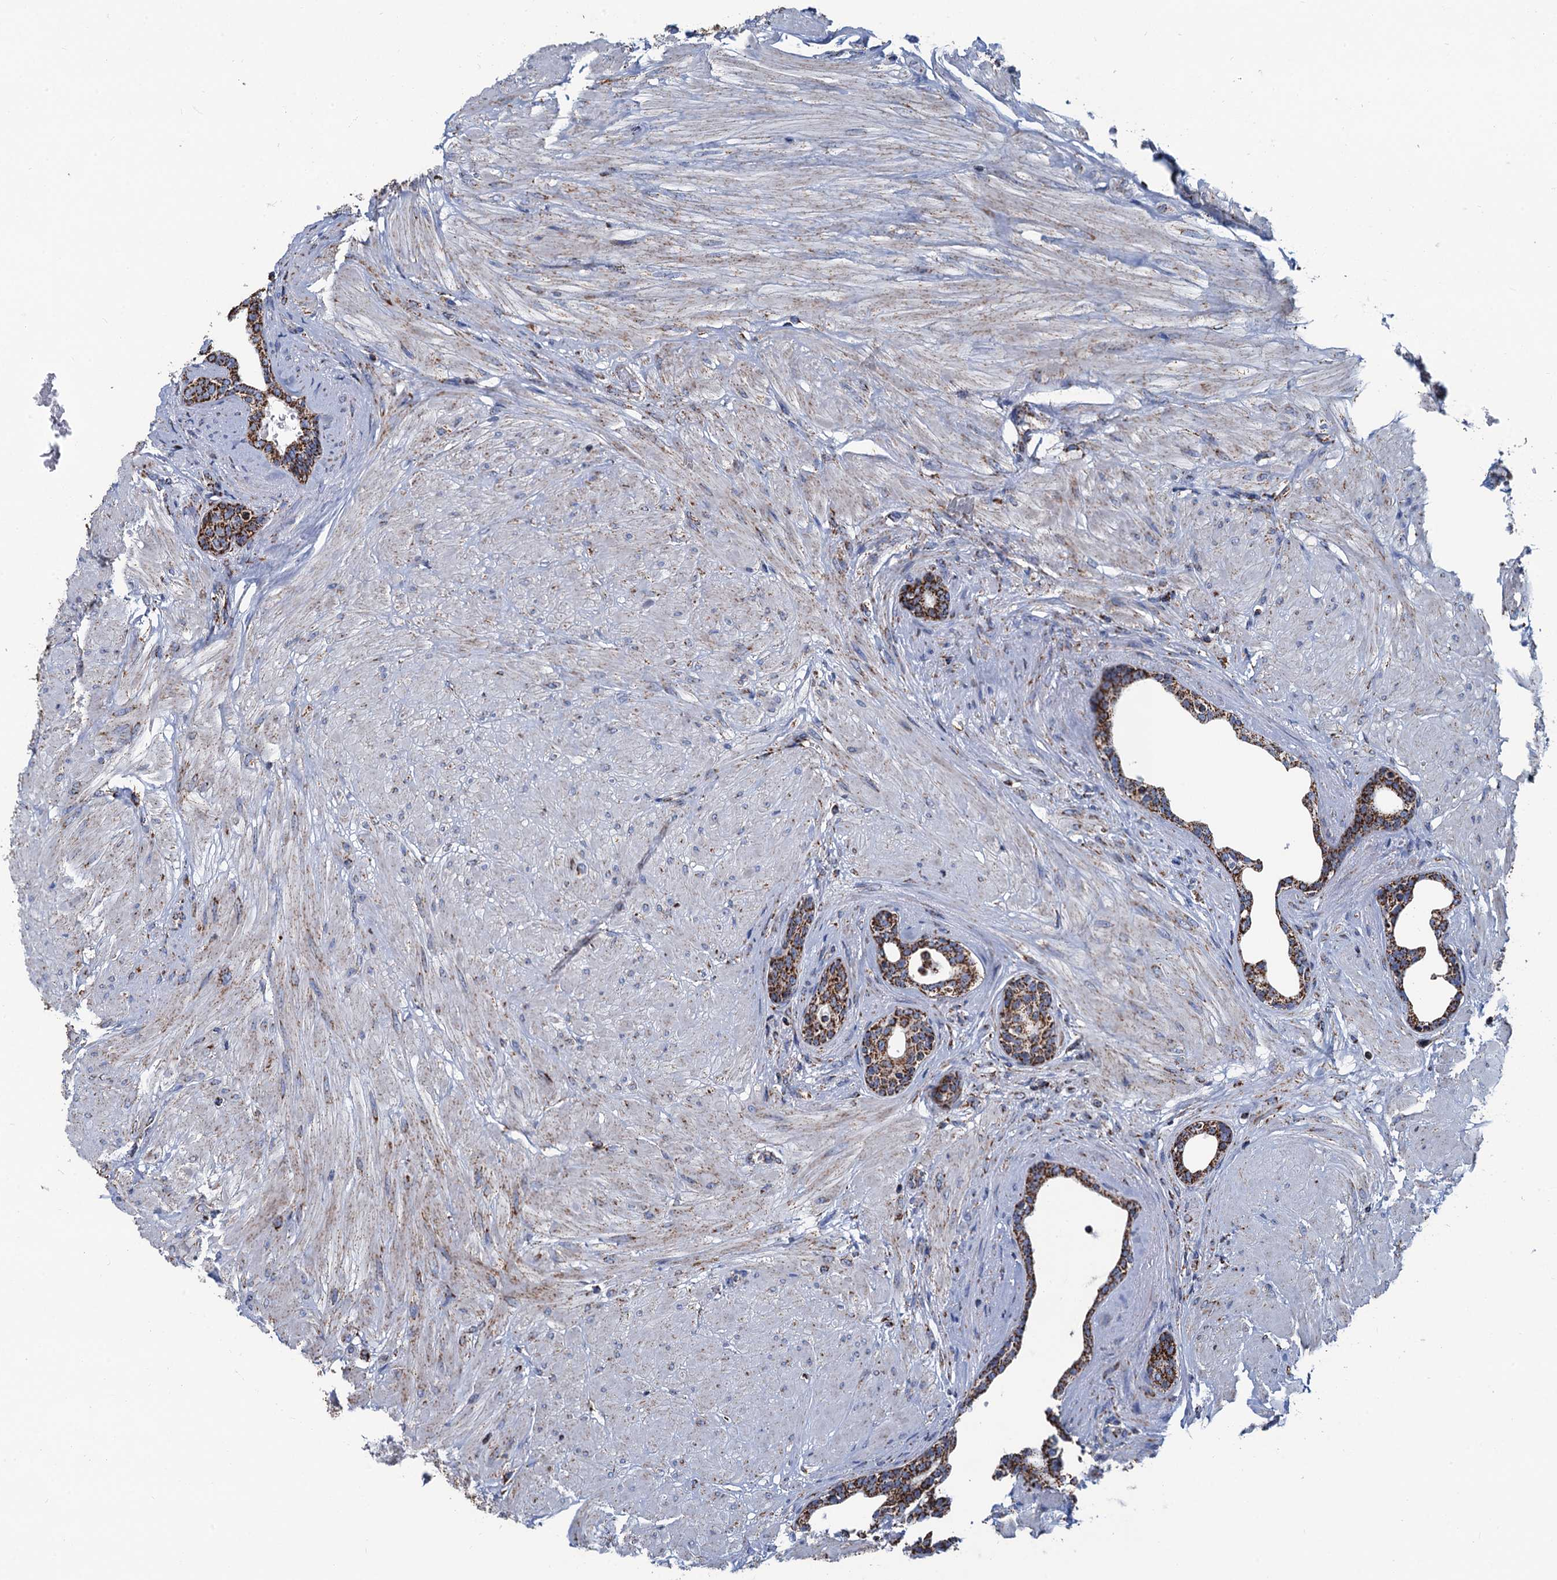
{"staining": {"intensity": "strong", "quantity": ">75%", "location": "cytoplasmic/membranous"}, "tissue": "prostate", "cell_type": "Glandular cells", "image_type": "normal", "snomed": [{"axis": "morphology", "description": "Normal tissue, NOS"}, {"axis": "topography", "description": "Prostate"}], "caption": "This is an image of IHC staining of normal prostate, which shows strong expression in the cytoplasmic/membranous of glandular cells.", "gene": "IVD", "patient": {"sex": "male", "age": 48}}